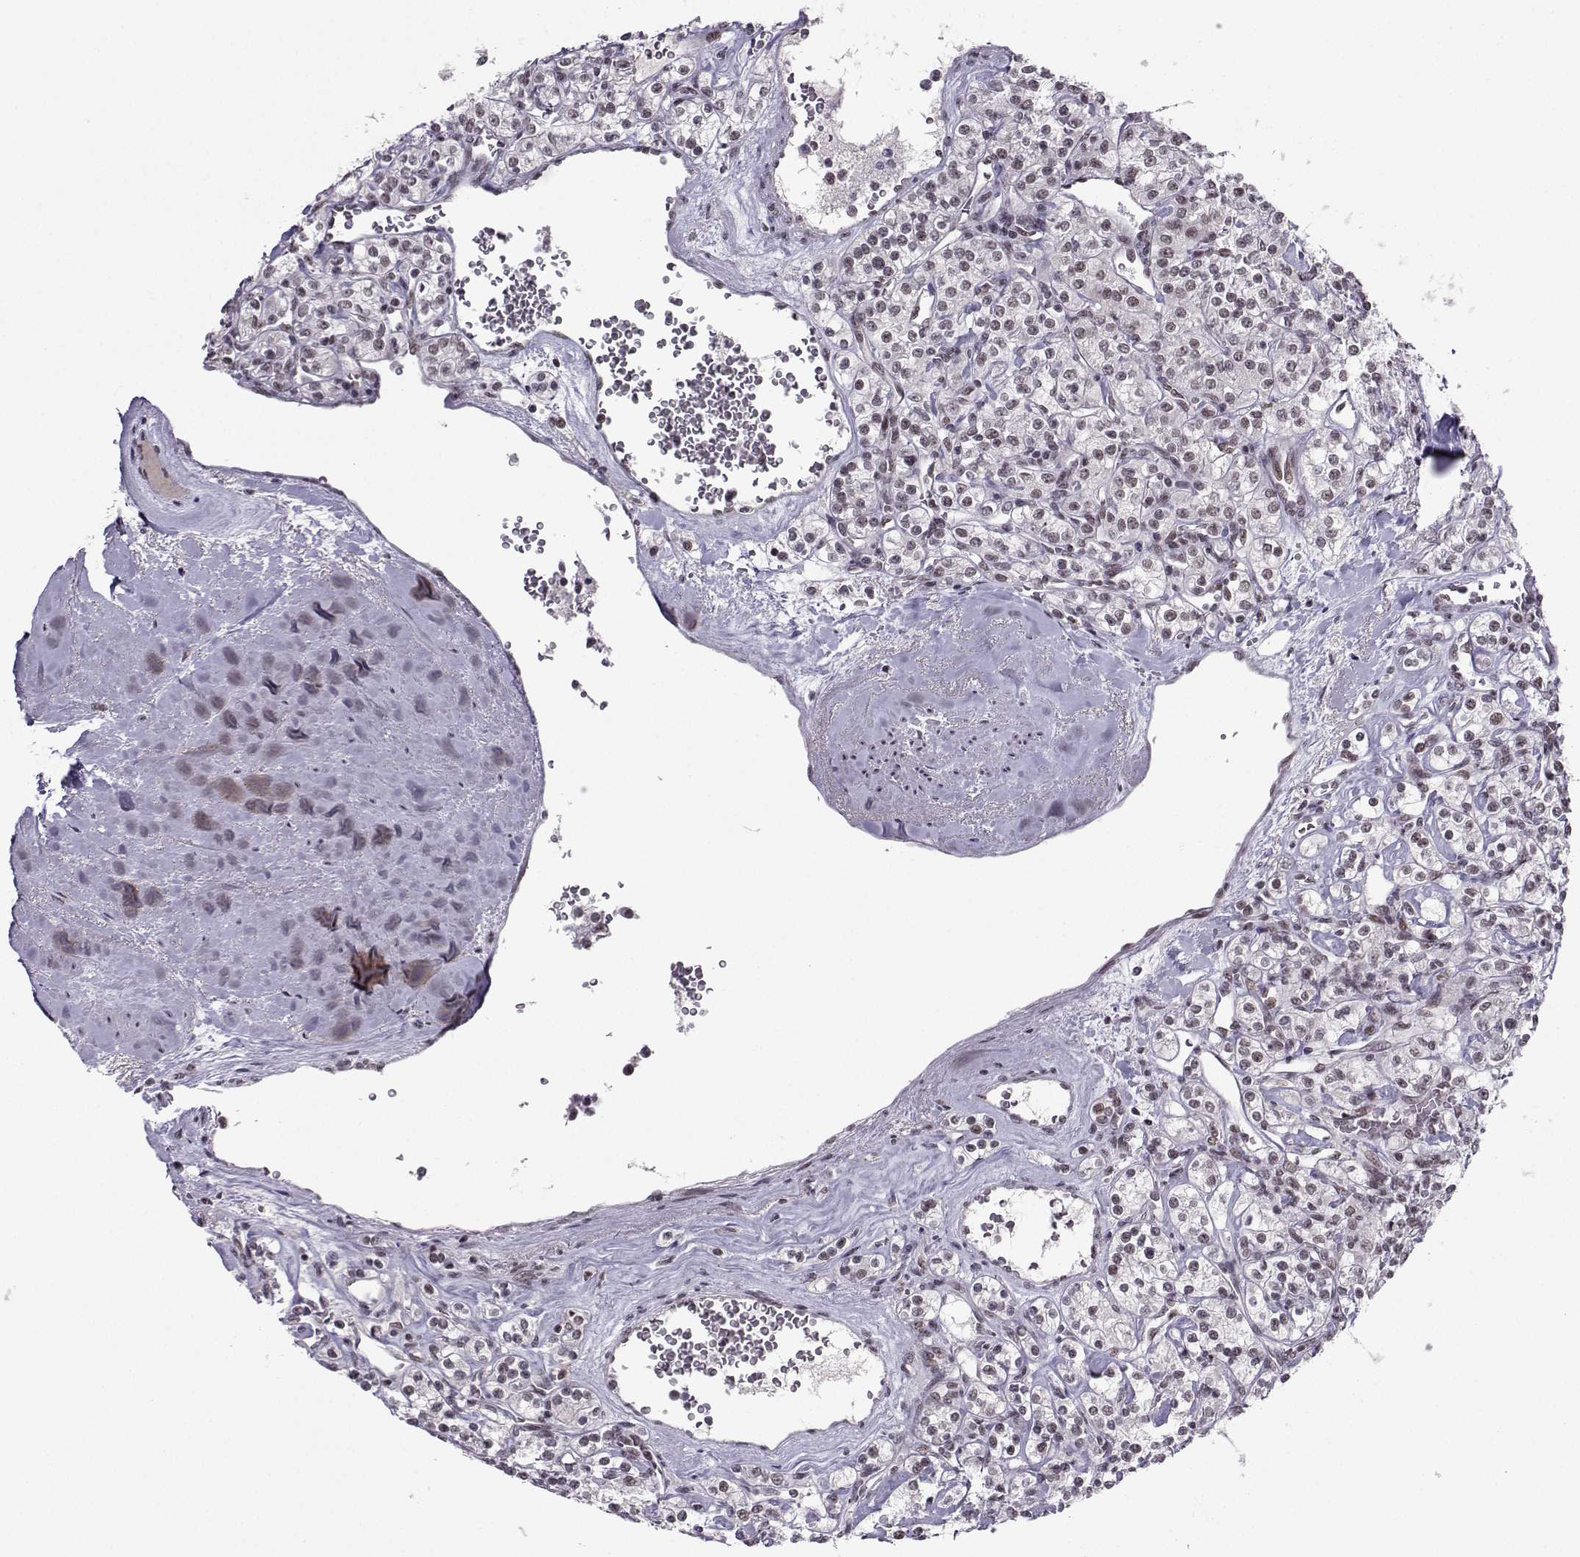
{"staining": {"intensity": "weak", "quantity": ">75%", "location": "nuclear"}, "tissue": "renal cancer", "cell_type": "Tumor cells", "image_type": "cancer", "snomed": [{"axis": "morphology", "description": "Adenocarcinoma, NOS"}, {"axis": "topography", "description": "Kidney"}], "caption": "Tumor cells demonstrate low levels of weak nuclear positivity in about >75% of cells in renal cancer (adenocarcinoma).", "gene": "LIN28A", "patient": {"sex": "male", "age": 77}}